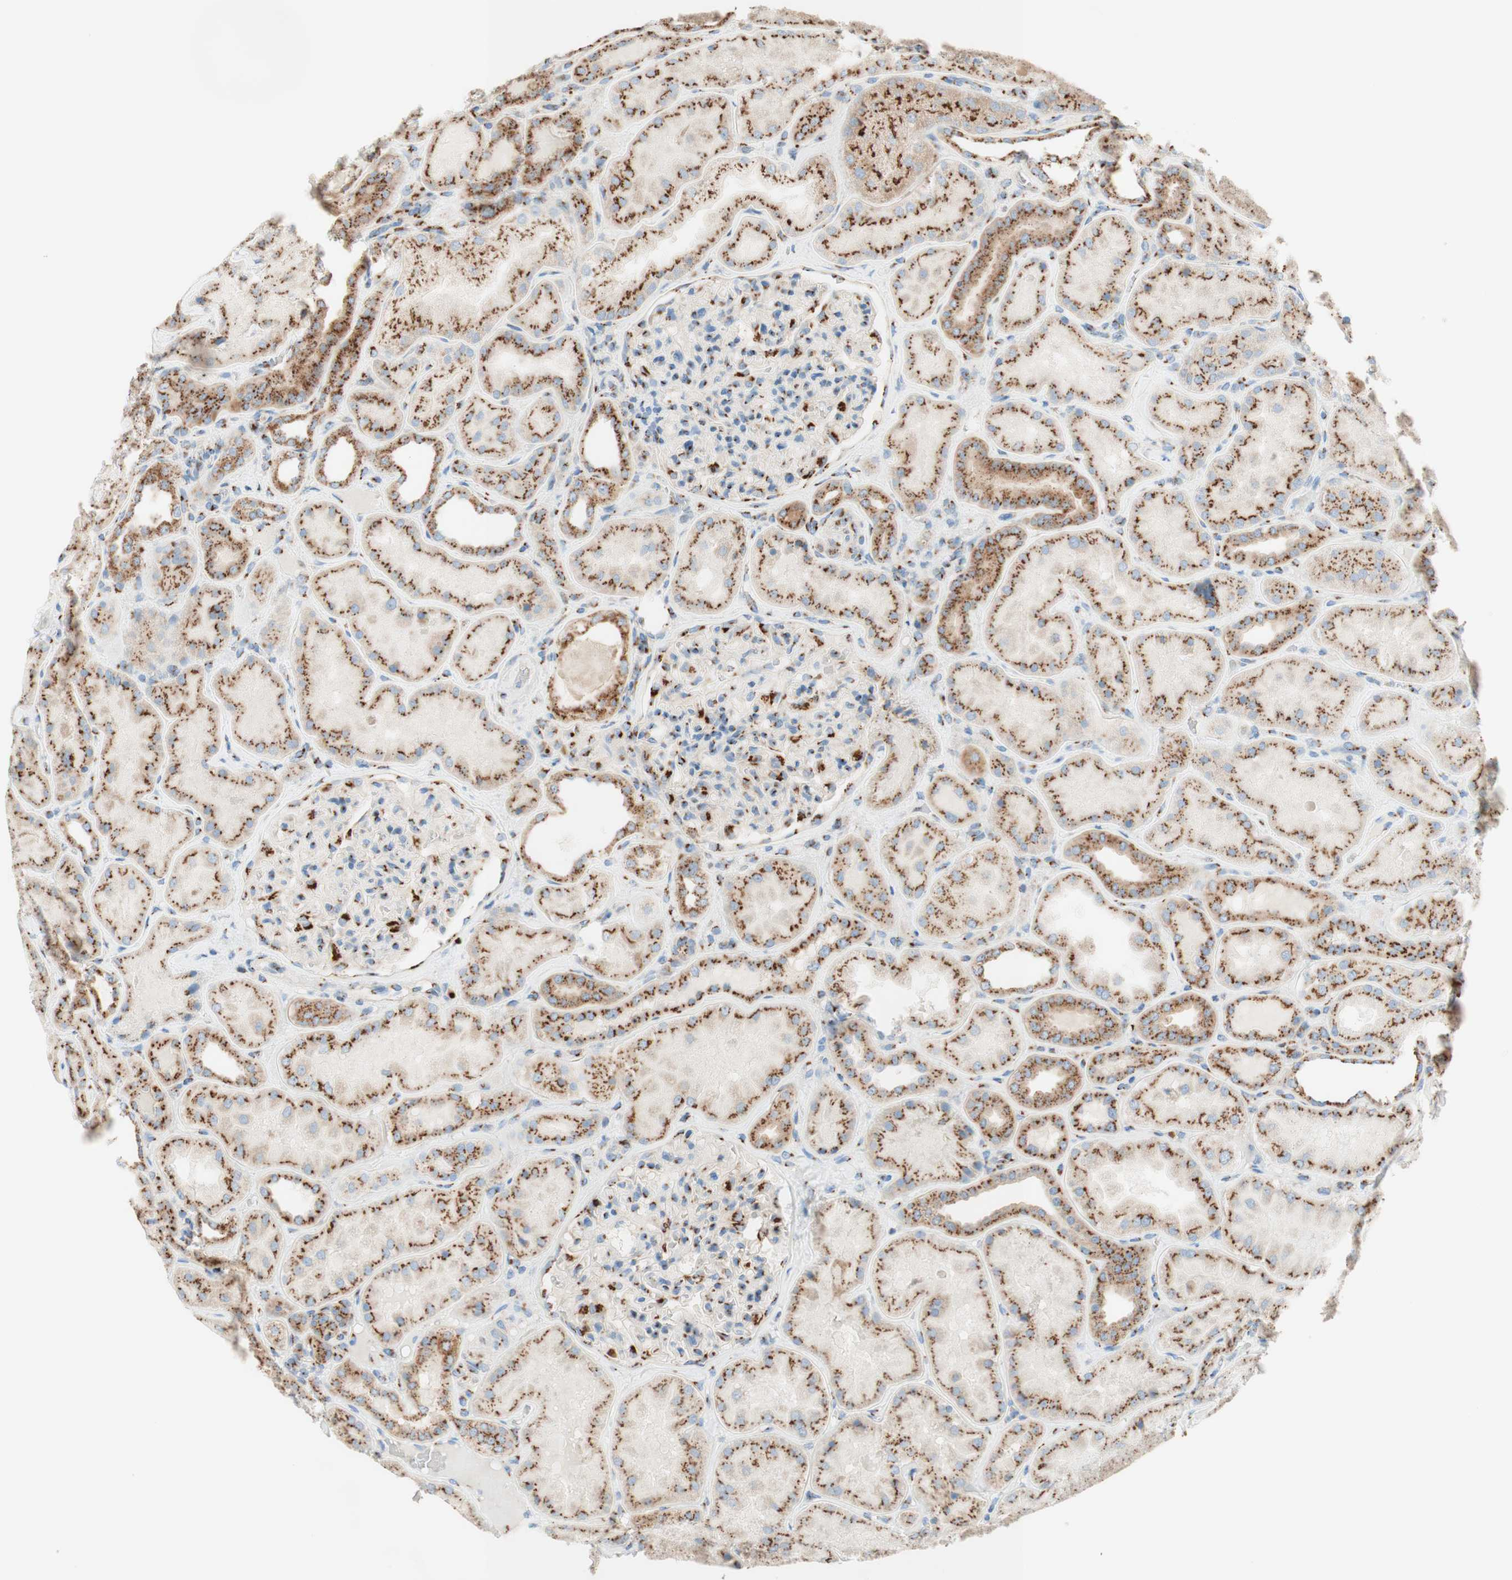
{"staining": {"intensity": "strong", "quantity": ">75%", "location": "cytoplasmic/membranous"}, "tissue": "kidney", "cell_type": "Cells in glomeruli", "image_type": "normal", "snomed": [{"axis": "morphology", "description": "Normal tissue, NOS"}, {"axis": "topography", "description": "Kidney"}], "caption": "About >75% of cells in glomeruli in unremarkable kidney display strong cytoplasmic/membranous protein expression as visualized by brown immunohistochemical staining.", "gene": "GOLGB1", "patient": {"sex": "female", "age": 56}}